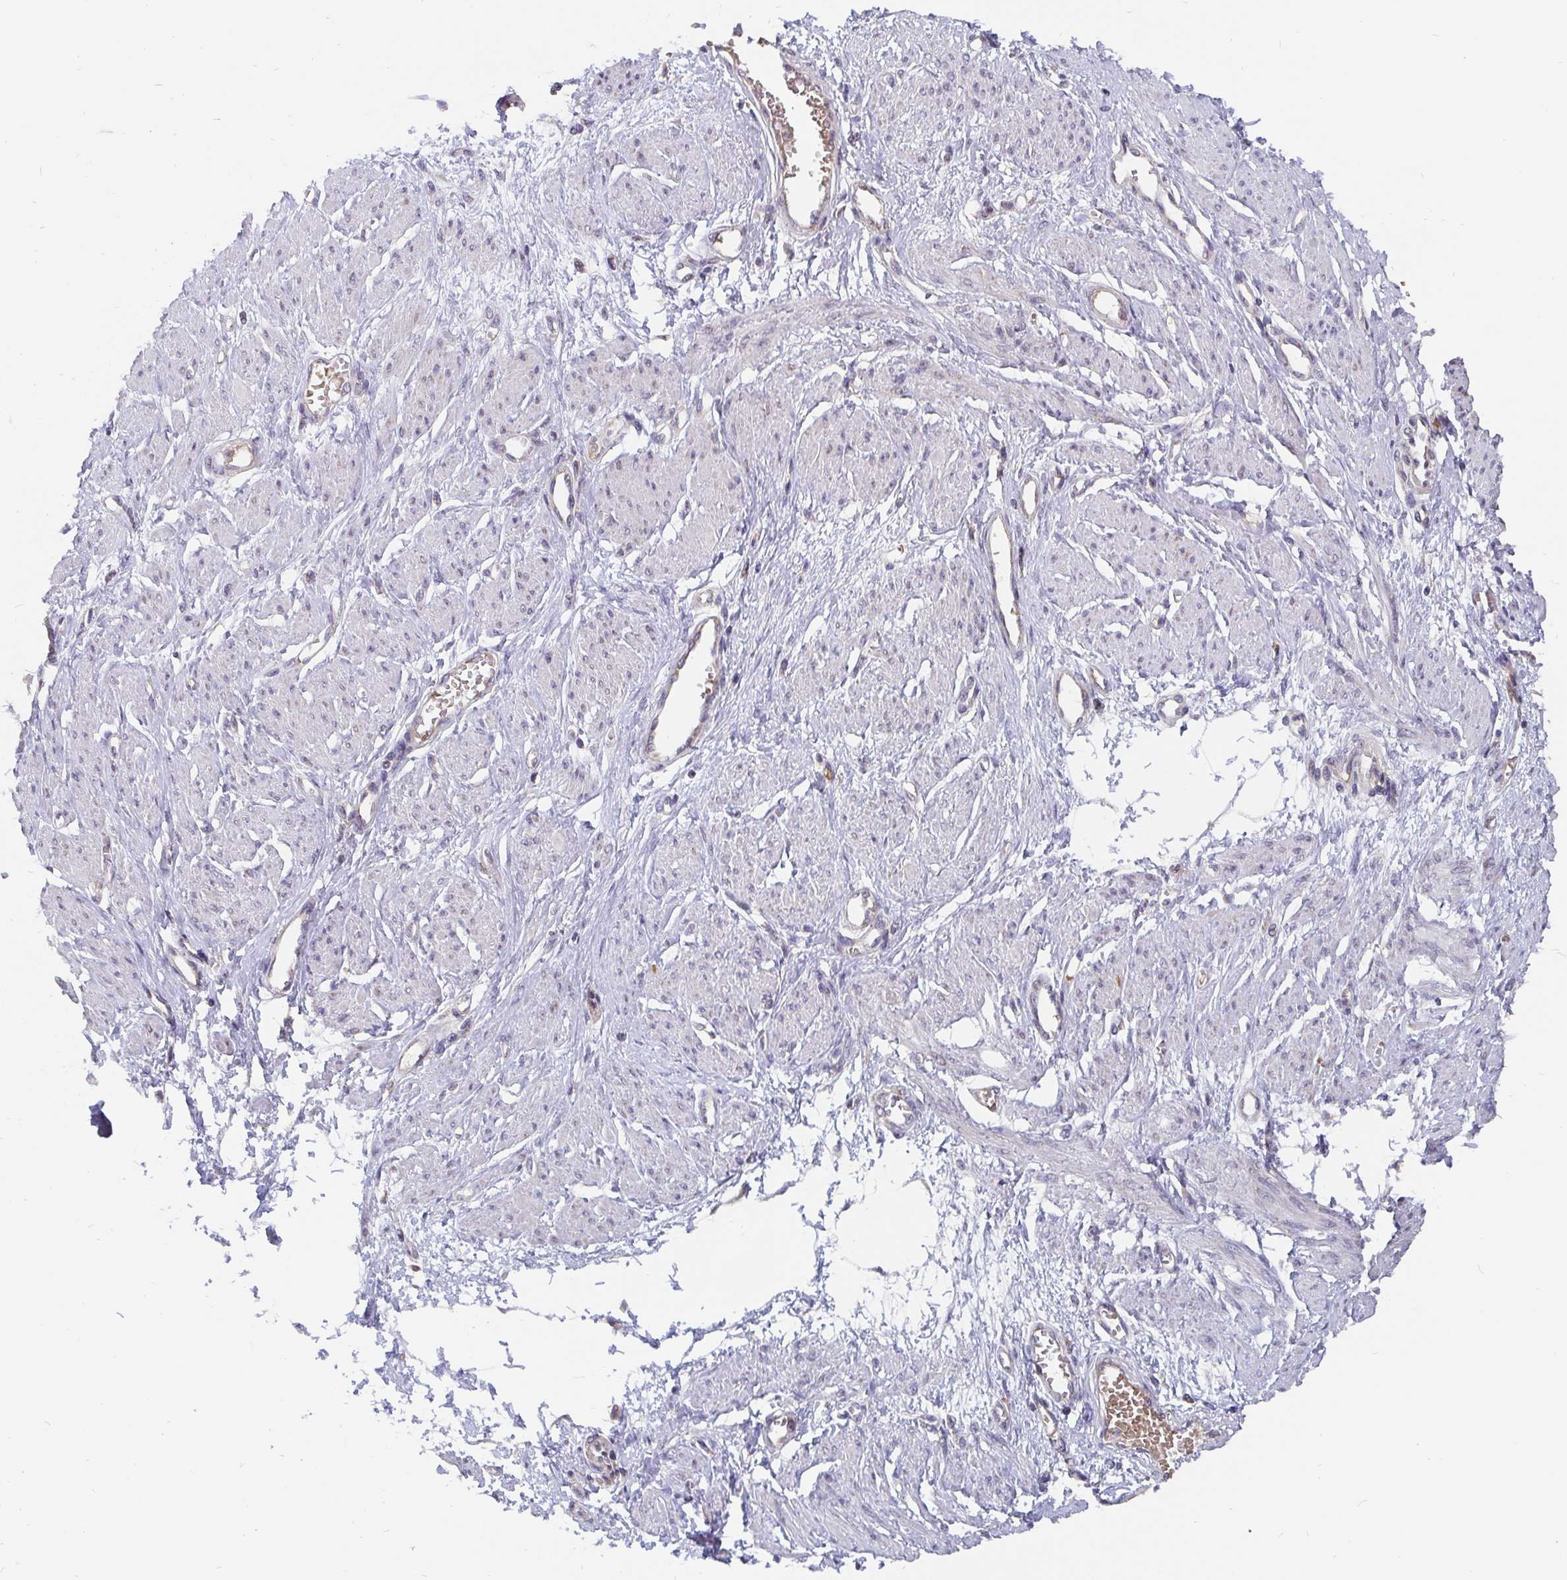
{"staining": {"intensity": "weak", "quantity": "<25%", "location": "cytoplasmic/membranous,nuclear"}, "tissue": "smooth muscle", "cell_type": "Smooth muscle cells", "image_type": "normal", "snomed": [{"axis": "morphology", "description": "Normal tissue, NOS"}, {"axis": "topography", "description": "Smooth muscle"}, {"axis": "topography", "description": "Uterus"}], "caption": "DAB (3,3'-diaminobenzidine) immunohistochemical staining of benign human smooth muscle demonstrates no significant positivity in smooth muscle cells.", "gene": "PDF", "patient": {"sex": "female", "age": 39}}